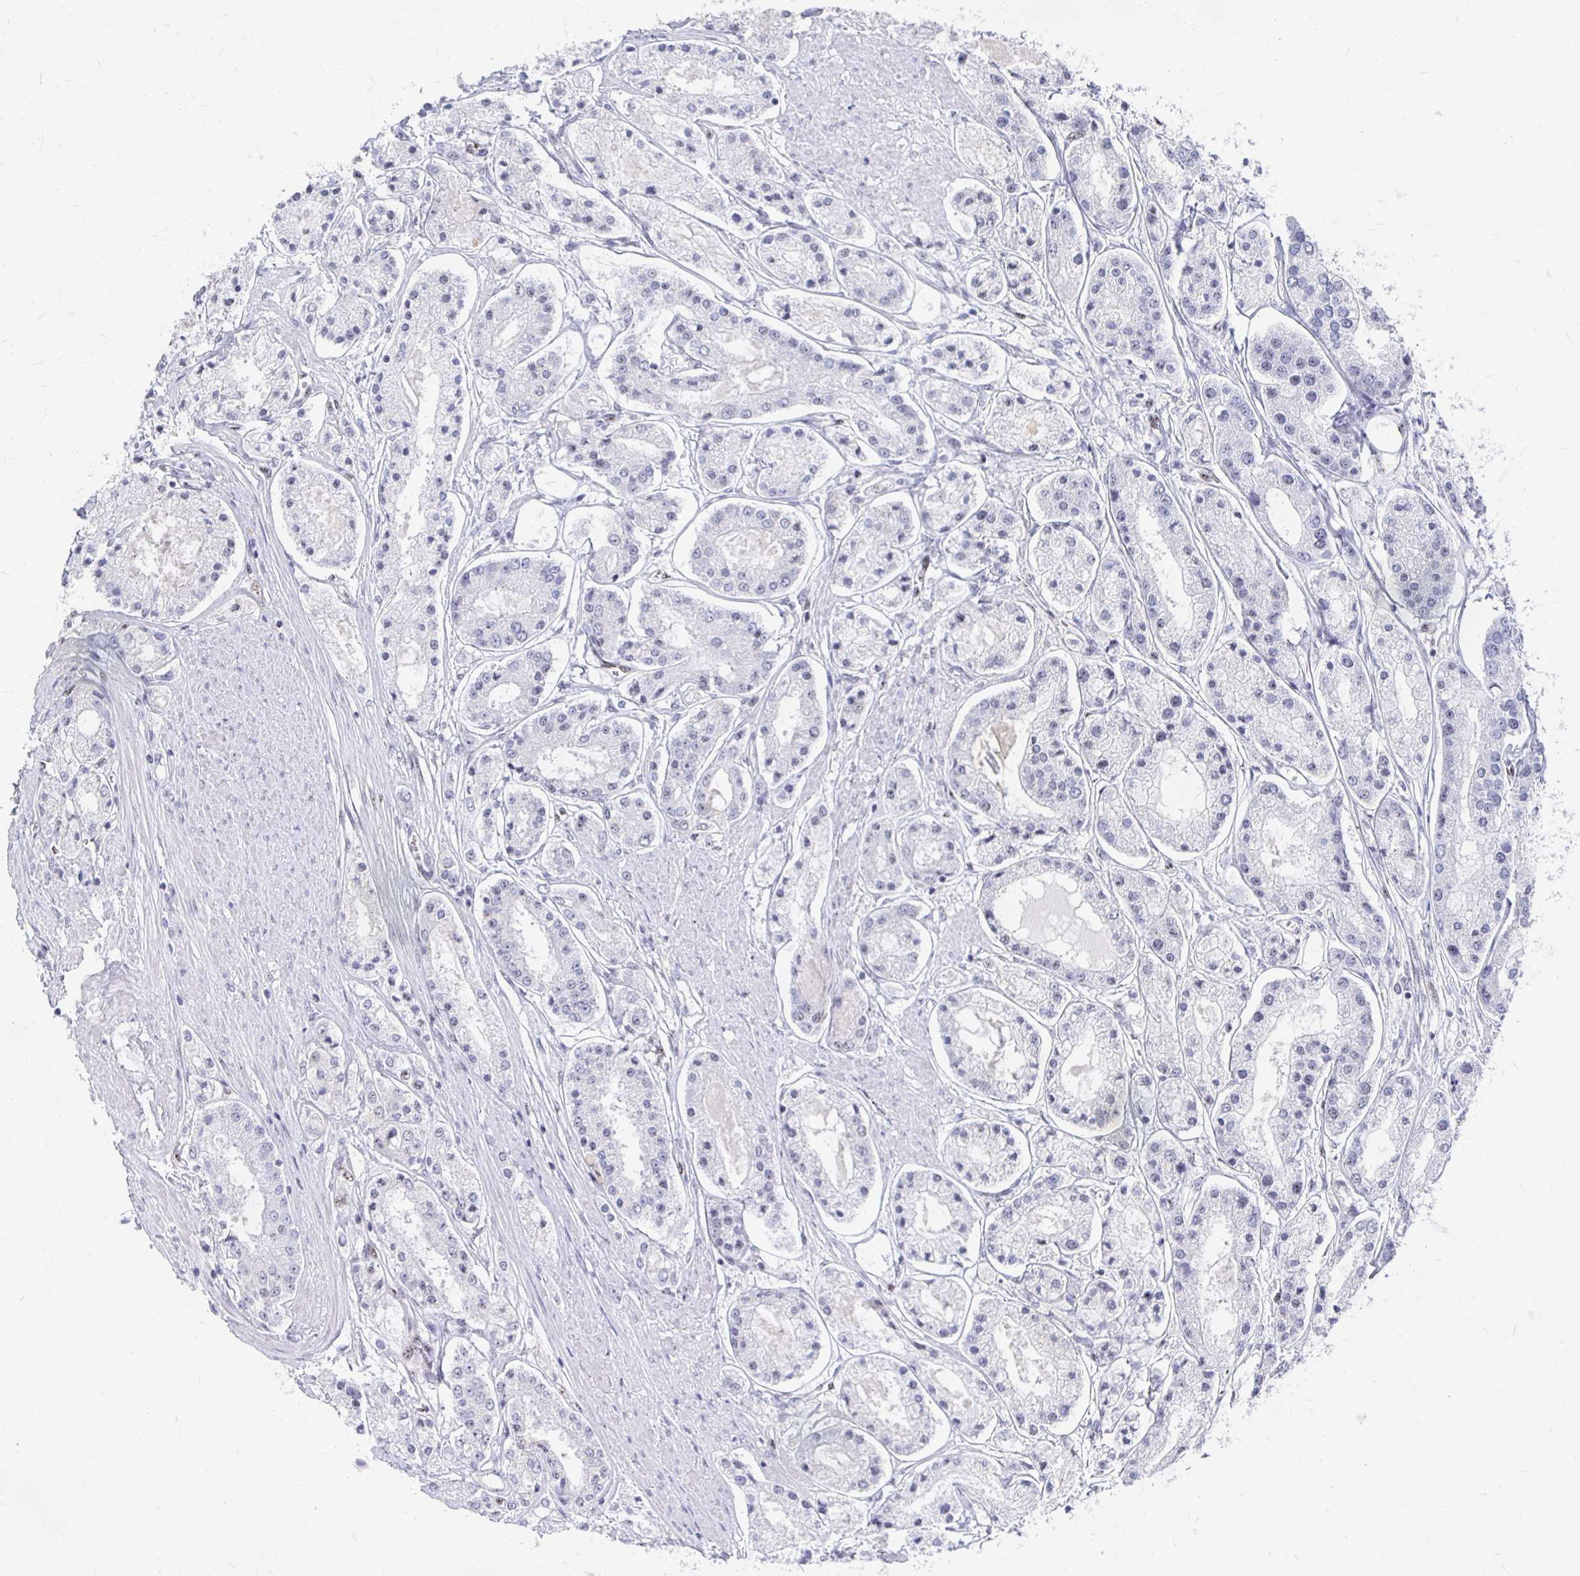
{"staining": {"intensity": "negative", "quantity": "none", "location": "none"}, "tissue": "prostate cancer", "cell_type": "Tumor cells", "image_type": "cancer", "snomed": [{"axis": "morphology", "description": "Adenocarcinoma, High grade"}, {"axis": "topography", "description": "Prostate"}], "caption": "A photomicrograph of prostate adenocarcinoma (high-grade) stained for a protein shows no brown staining in tumor cells.", "gene": "CLIC3", "patient": {"sex": "male", "age": 66}}